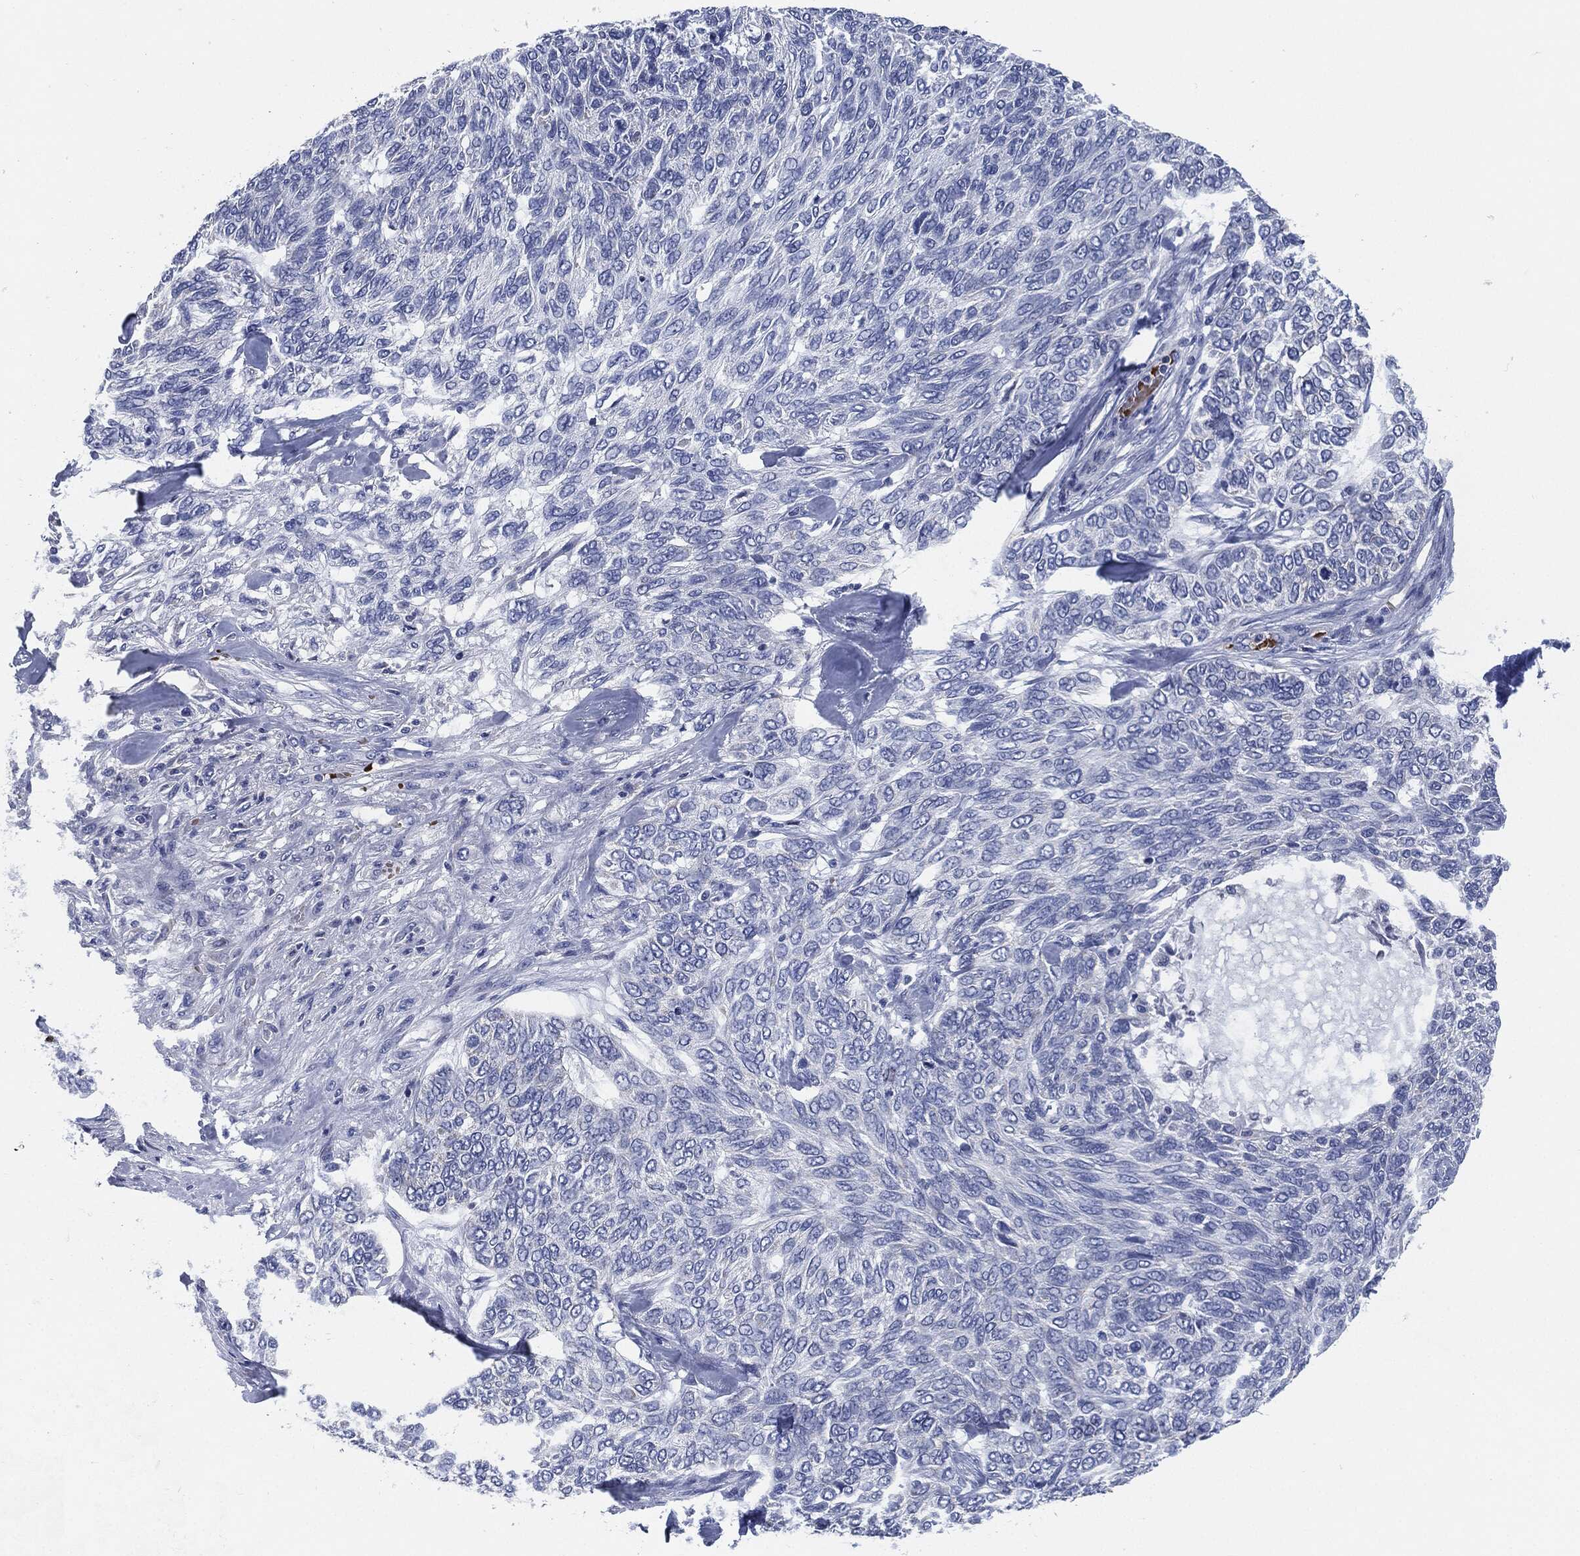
{"staining": {"intensity": "negative", "quantity": "none", "location": "none"}, "tissue": "skin cancer", "cell_type": "Tumor cells", "image_type": "cancer", "snomed": [{"axis": "morphology", "description": "Basal cell carcinoma"}, {"axis": "topography", "description": "Skin"}], "caption": "DAB immunohistochemical staining of human skin cancer shows no significant positivity in tumor cells.", "gene": "SIGLEC9", "patient": {"sex": "female", "age": 65}}